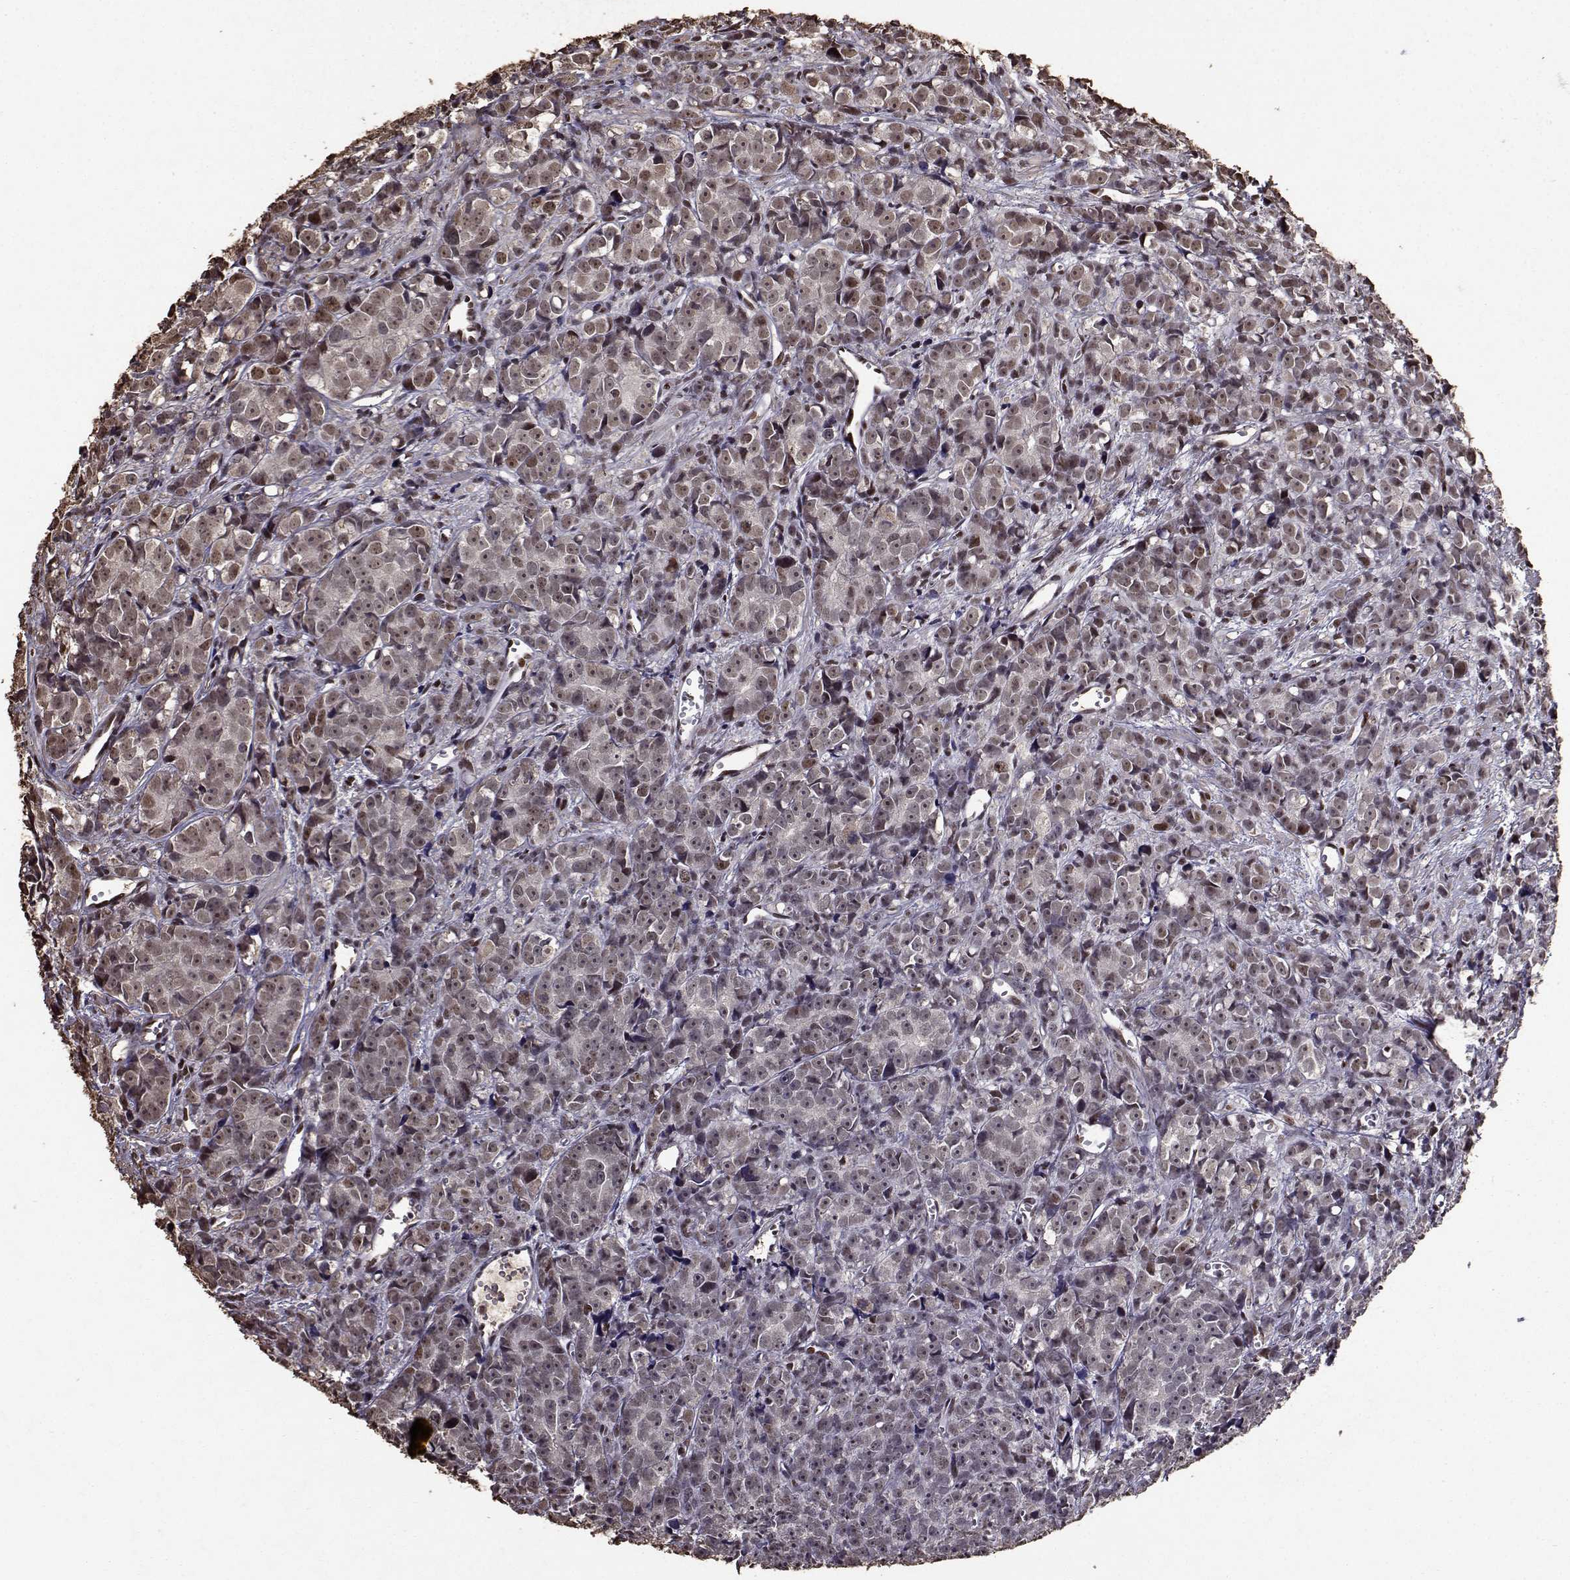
{"staining": {"intensity": "weak", "quantity": ">75%", "location": "nuclear"}, "tissue": "prostate cancer", "cell_type": "Tumor cells", "image_type": "cancer", "snomed": [{"axis": "morphology", "description": "Adenocarcinoma, High grade"}, {"axis": "topography", "description": "Prostate"}], "caption": "Weak nuclear protein expression is identified in approximately >75% of tumor cells in high-grade adenocarcinoma (prostate). Ihc stains the protein in brown and the nuclei are stained blue.", "gene": "TOE1", "patient": {"sex": "male", "age": 77}}